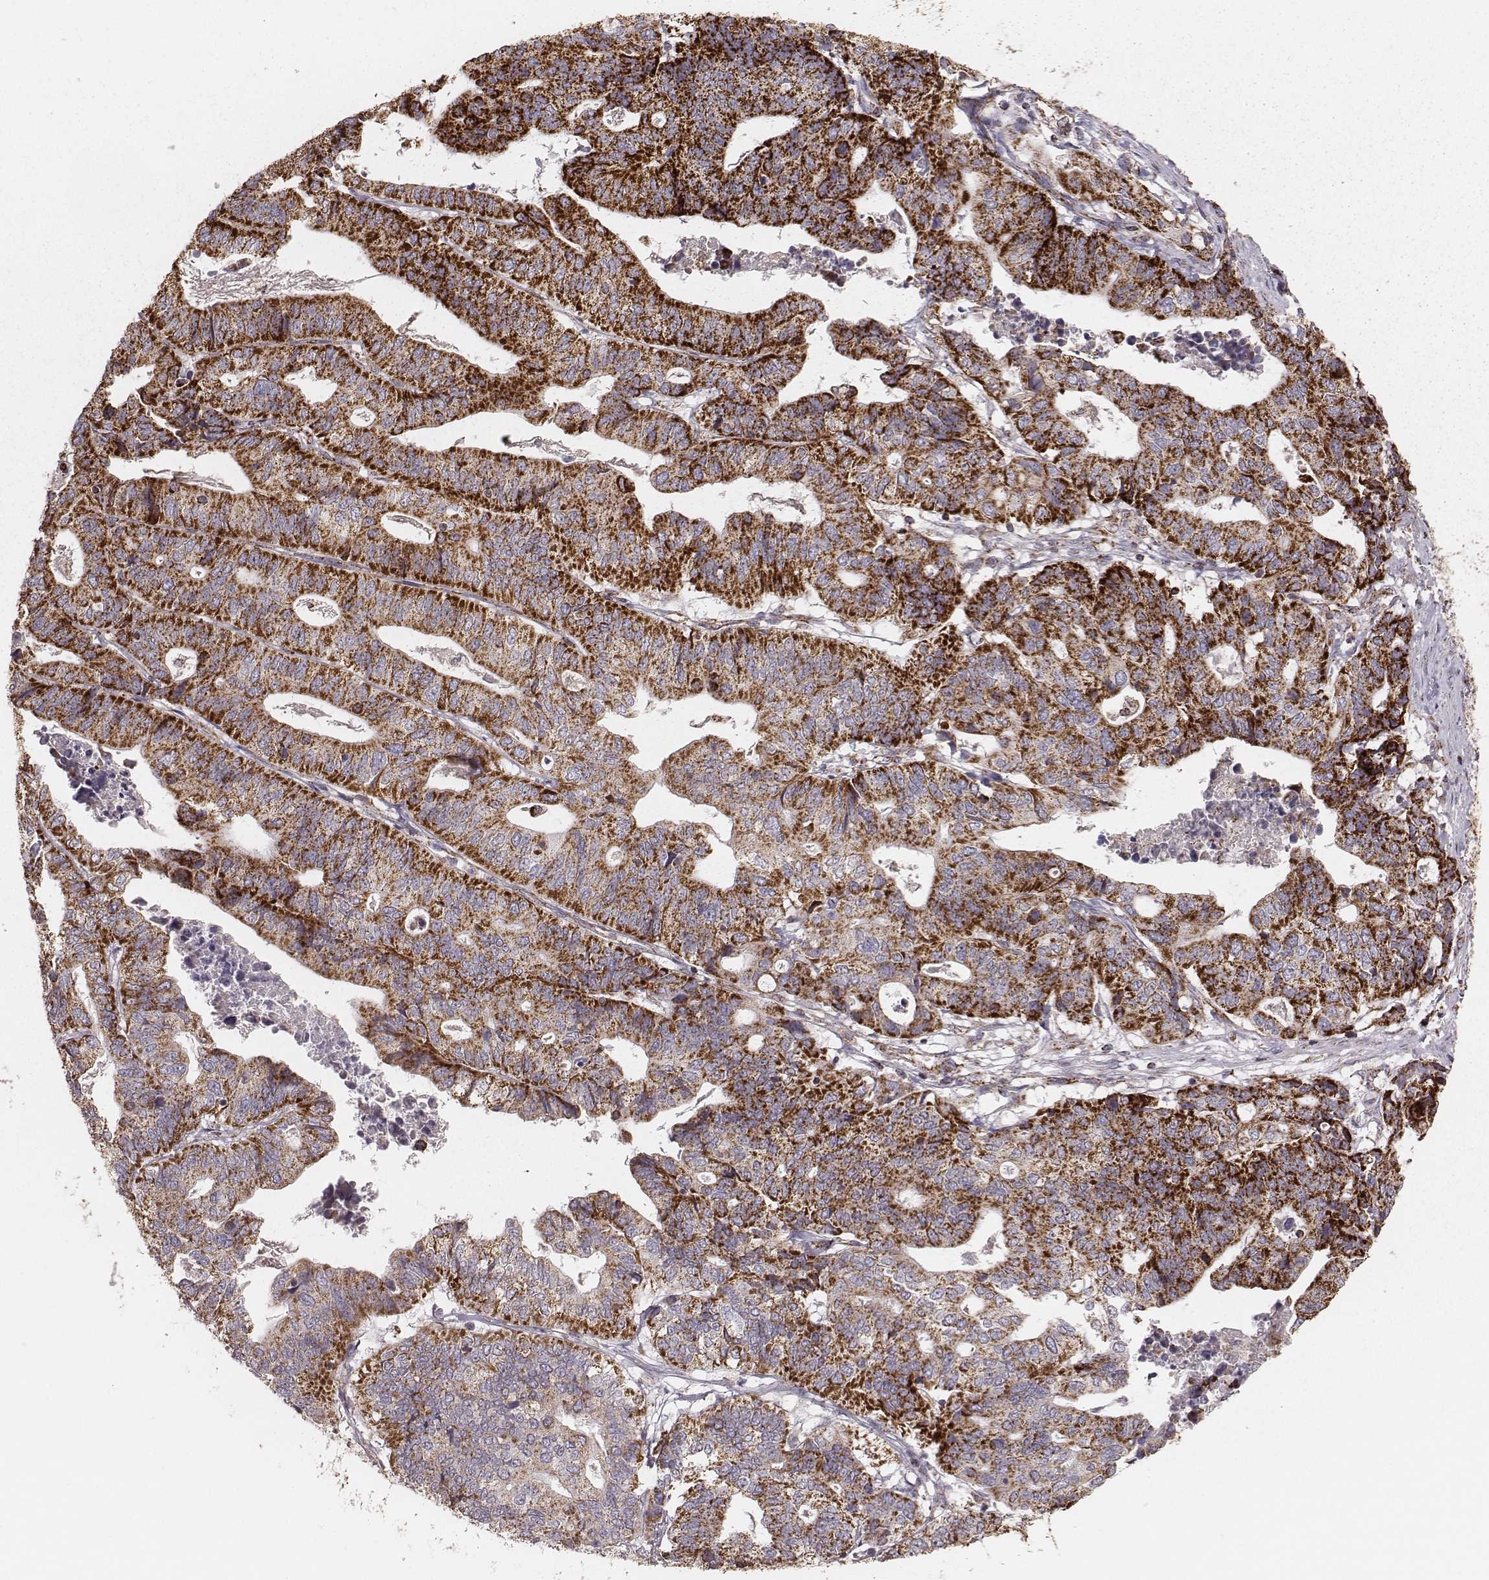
{"staining": {"intensity": "strong", "quantity": ">75%", "location": "cytoplasmic/membranous"}, "tissue": "stomach cancer", "cell_type": "Tumor cells", "image_type": "cancer", "snomed": [{"axis": "morphology", "description": "Adenocarcinoma, NOS"}, {"axis": "topography", "description": "Stomach, upper"}], "caption": "Stomach cancer stained for a protein shows strong cytoplasmic/membranous positivity in tumor cells. (DAB IHC, brown staining for protein, blue staining for nuclei).", "gene": "TUFM", "patient": {"sex": "female", "age": 67}}